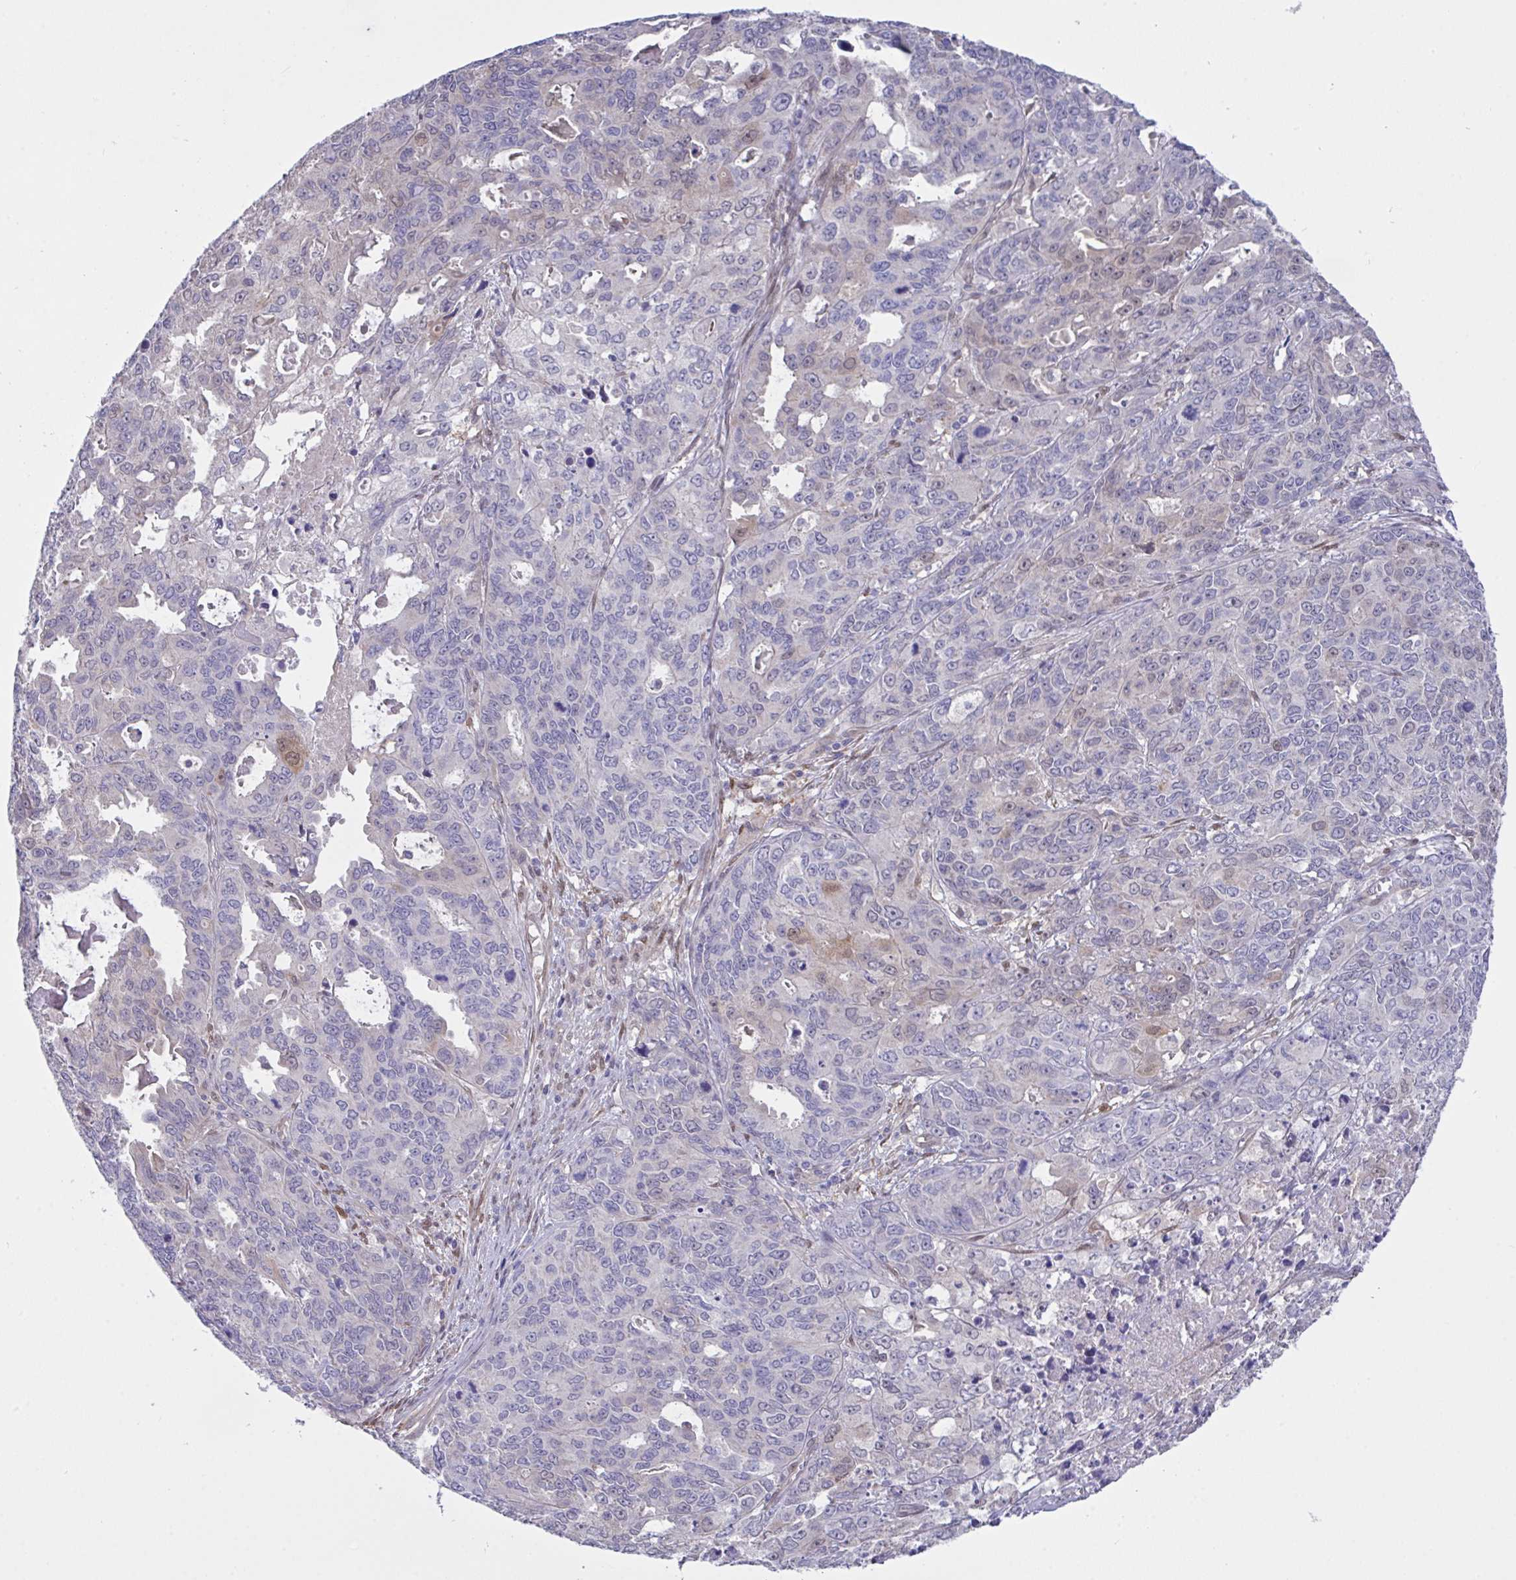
{"staining": {"intensity": "moderate", "quantity": "<25%", "location": "cytoplasmic/membranous,nuclear"}, "tissue": "endometrial cancer", "cell_type": "Tumor cells", "image_type": "cancer", "snomed": [{"axis": "morphology", "description": "Adenocarcinoma, NOS"}, {"axis": "topography", "description": "Uterus"}], "caption": "The immunohistochemical stain shows moderate cytoplasmic/membranous and nuclear positivity in tumor cells of endometrial adenocarcinoma tissue.", "gene": "L3HYPDH", "patient": {"sex": "female", "age": 79}}